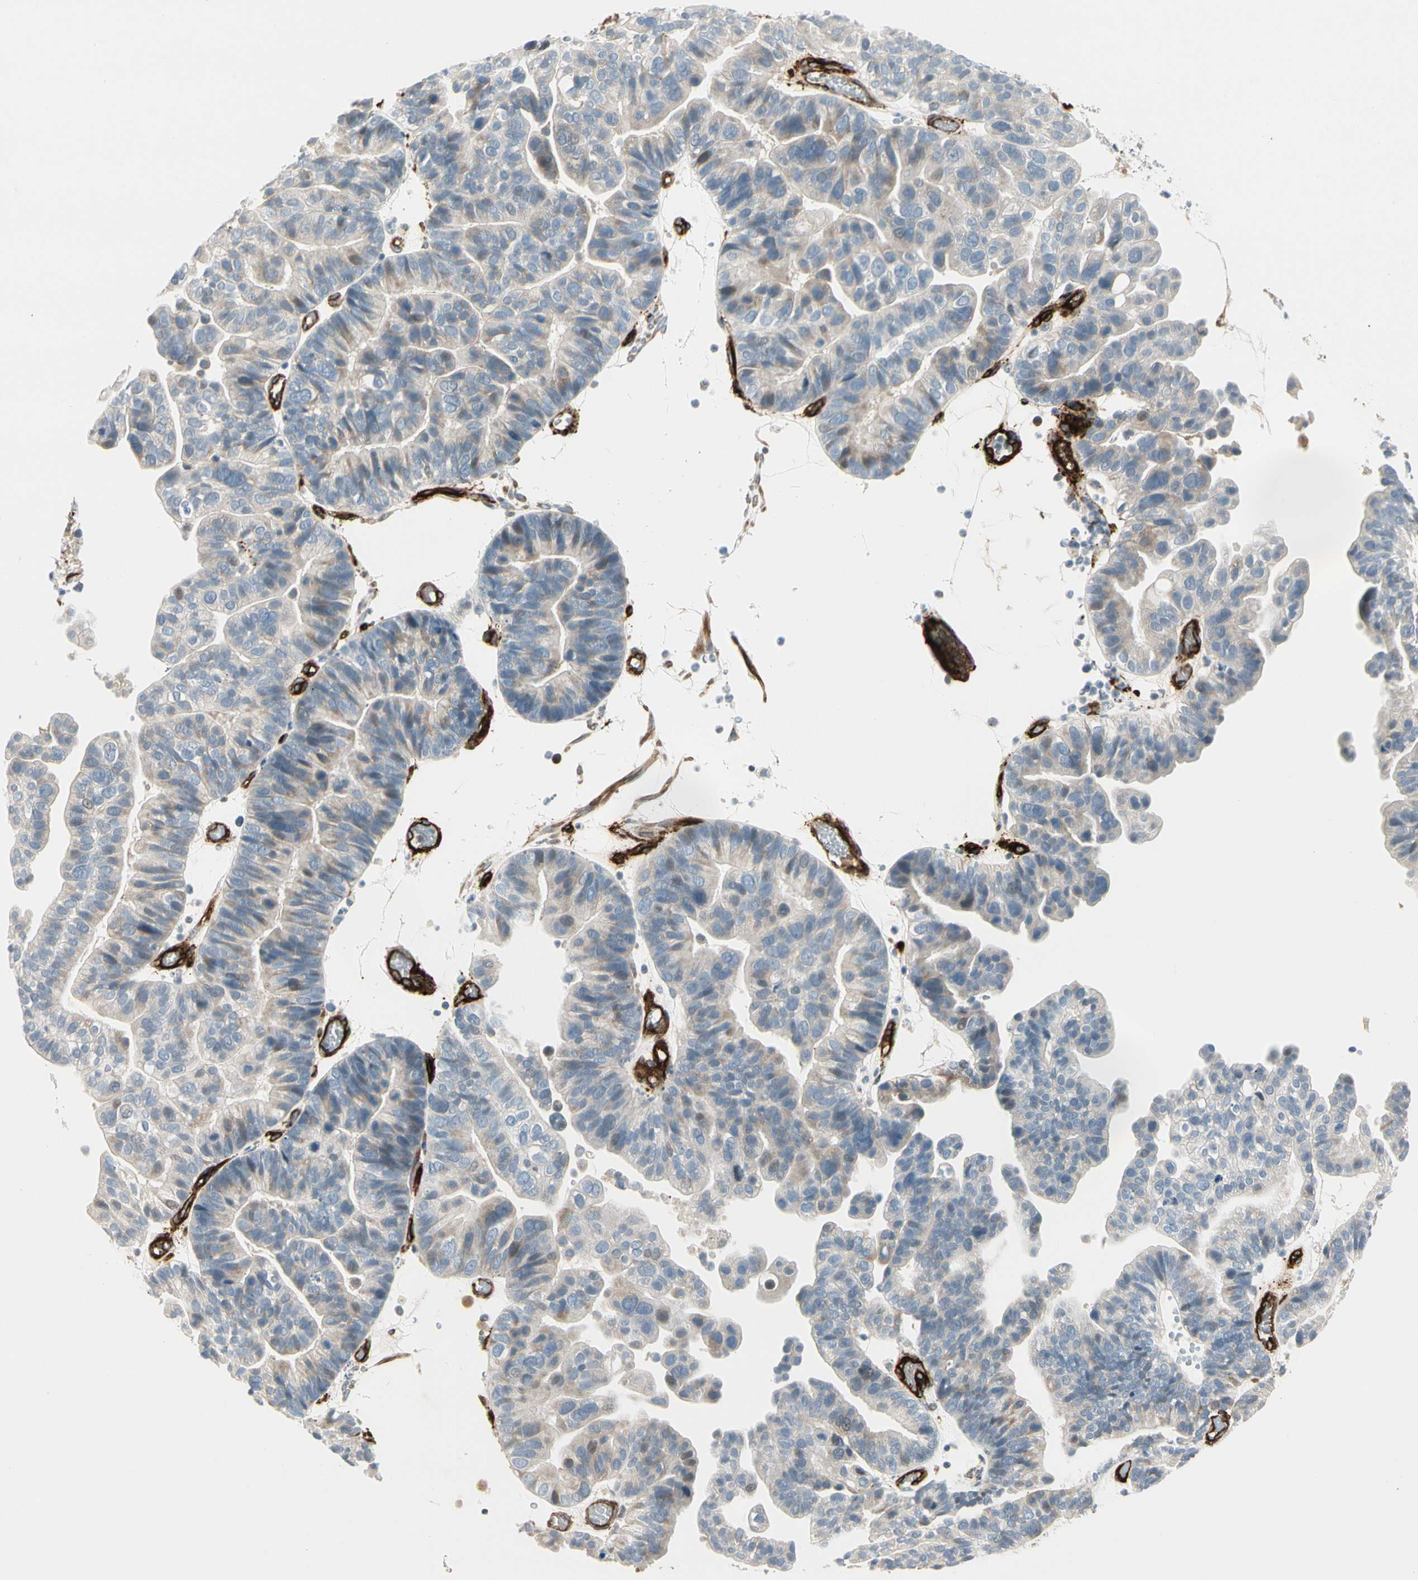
{"staining": {"intensity": "negative", "quantity": "none", "location": "none"}, "tissue": "ovarian cancer", "cell_type": "Tumor cells", "image_type": "cancer", "snomed": [{"axis": "morphology", "description": "Cystadenocarcinoma, serous, NOS"}, {"axis": "topography", "description": "Ovary"}], "caption": "Image shows no protein expression in tumor cells of serous cystadenocarcinoma (ovarian) tissue. (Brightfield microscopy of DAB immunohistochemistry (IHC) at high magnification).", "gene": "MCAM", "patient": {"sex": "female", "age": 56}}